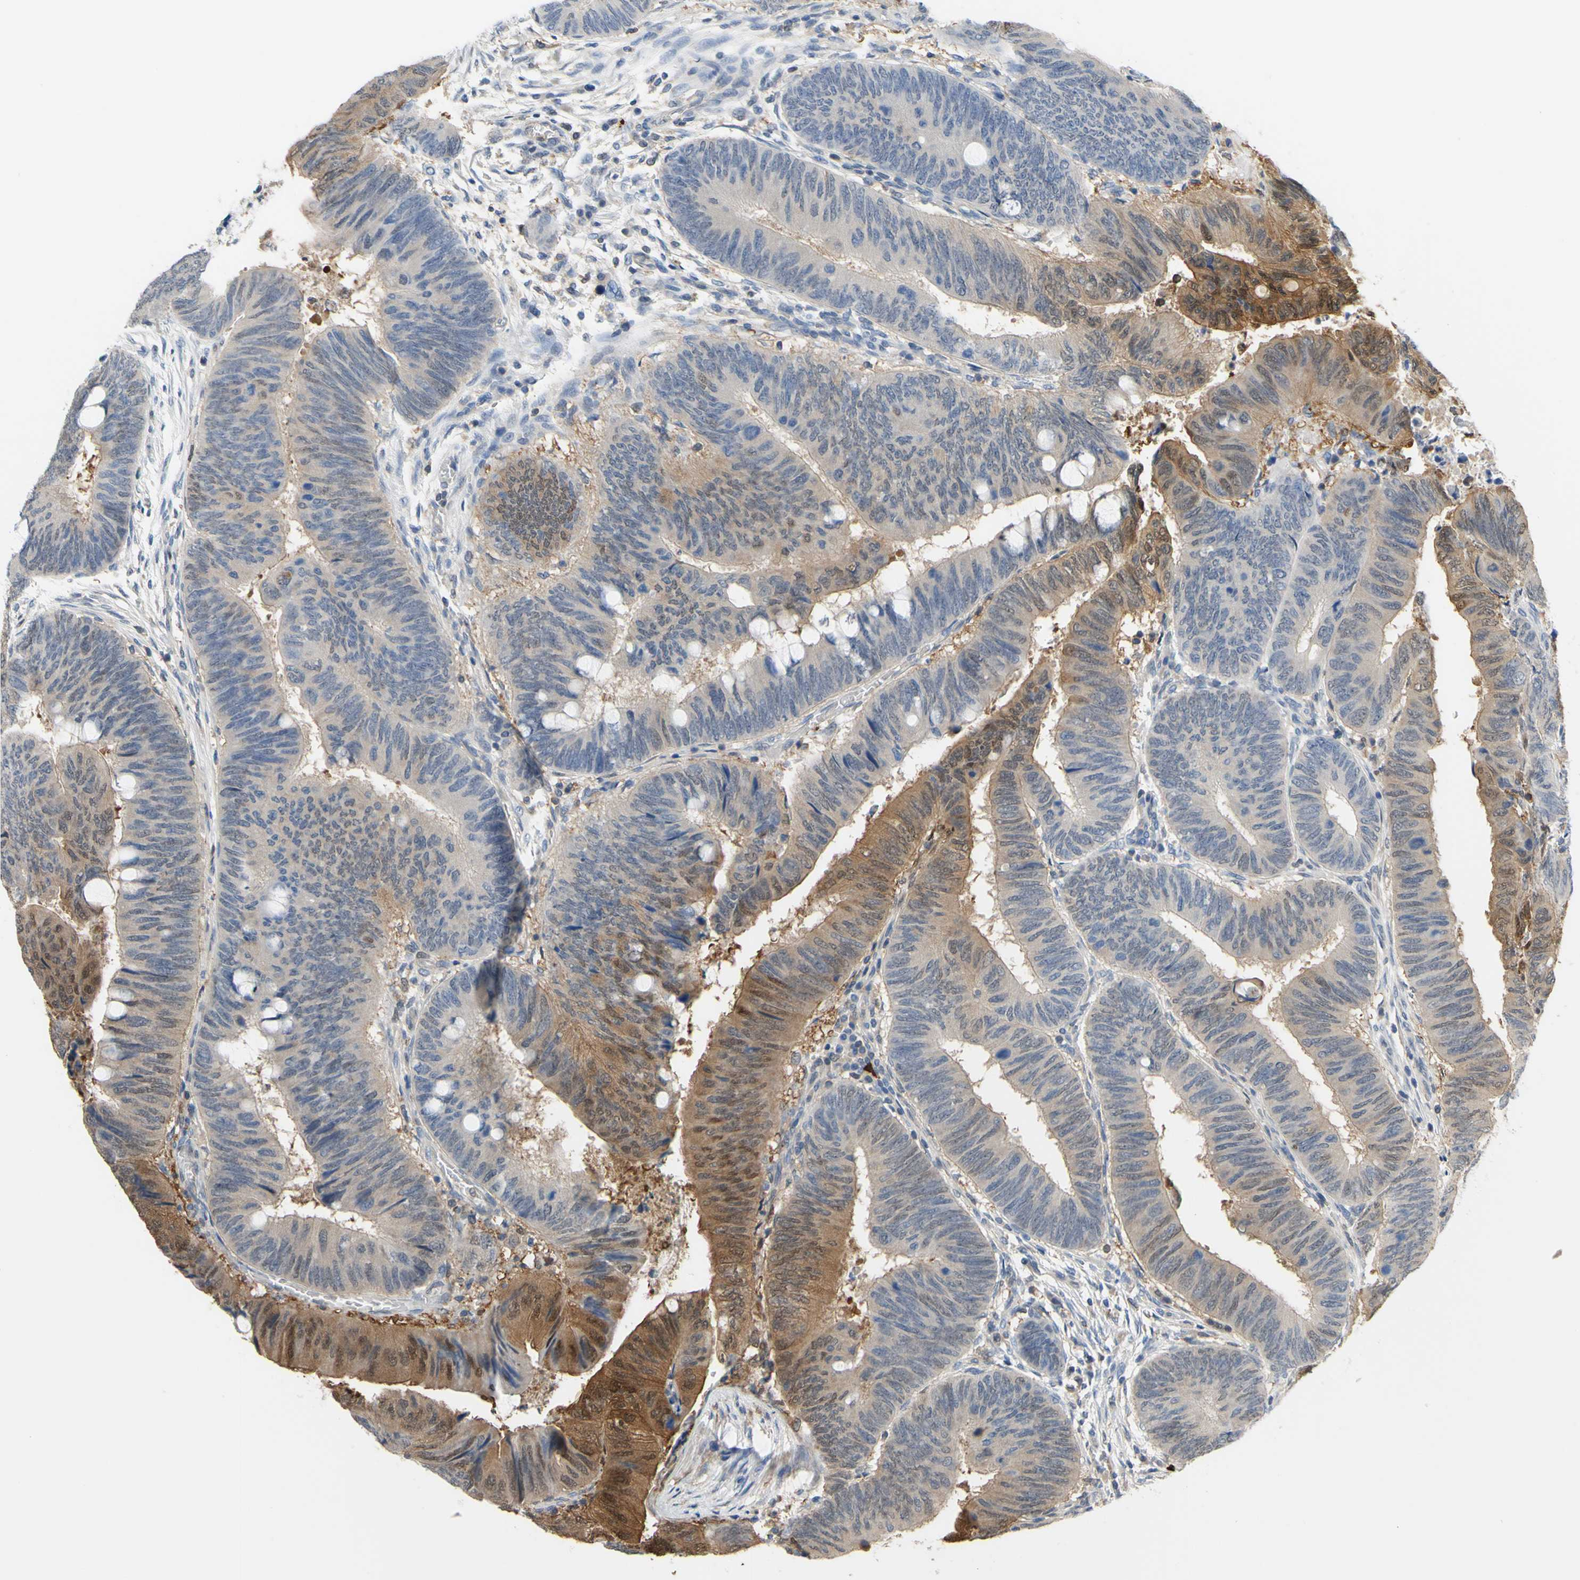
{"staining": {"intensity": "moderate", "quantity": "25%-75%", "location": "cytoplasmic/membranous,nuclear"}, "tissue": "colorectal cancer", "cell_type": "Tumor cells", "image_type": "cancer", "snomed": [{"axis": "morphology", "description": "Normal tissue, NOS"}, {"axis": "morphology", "description": "Adenocarcinoma, NOS"}, {"axis": "topography", "description": "Rectum"}, {"axis": "topography", "description": "Peripheral nerve tissue"}], "caption": "Colorectal adenocarcinoma stained with a brown dye reveals moderate cytoplasmic/membranous and nuclear positive positivity in approximately 25%-75% of tumor cells.", "gene": "UPK3B", "patient": {"sex": "male", "age": 92}}